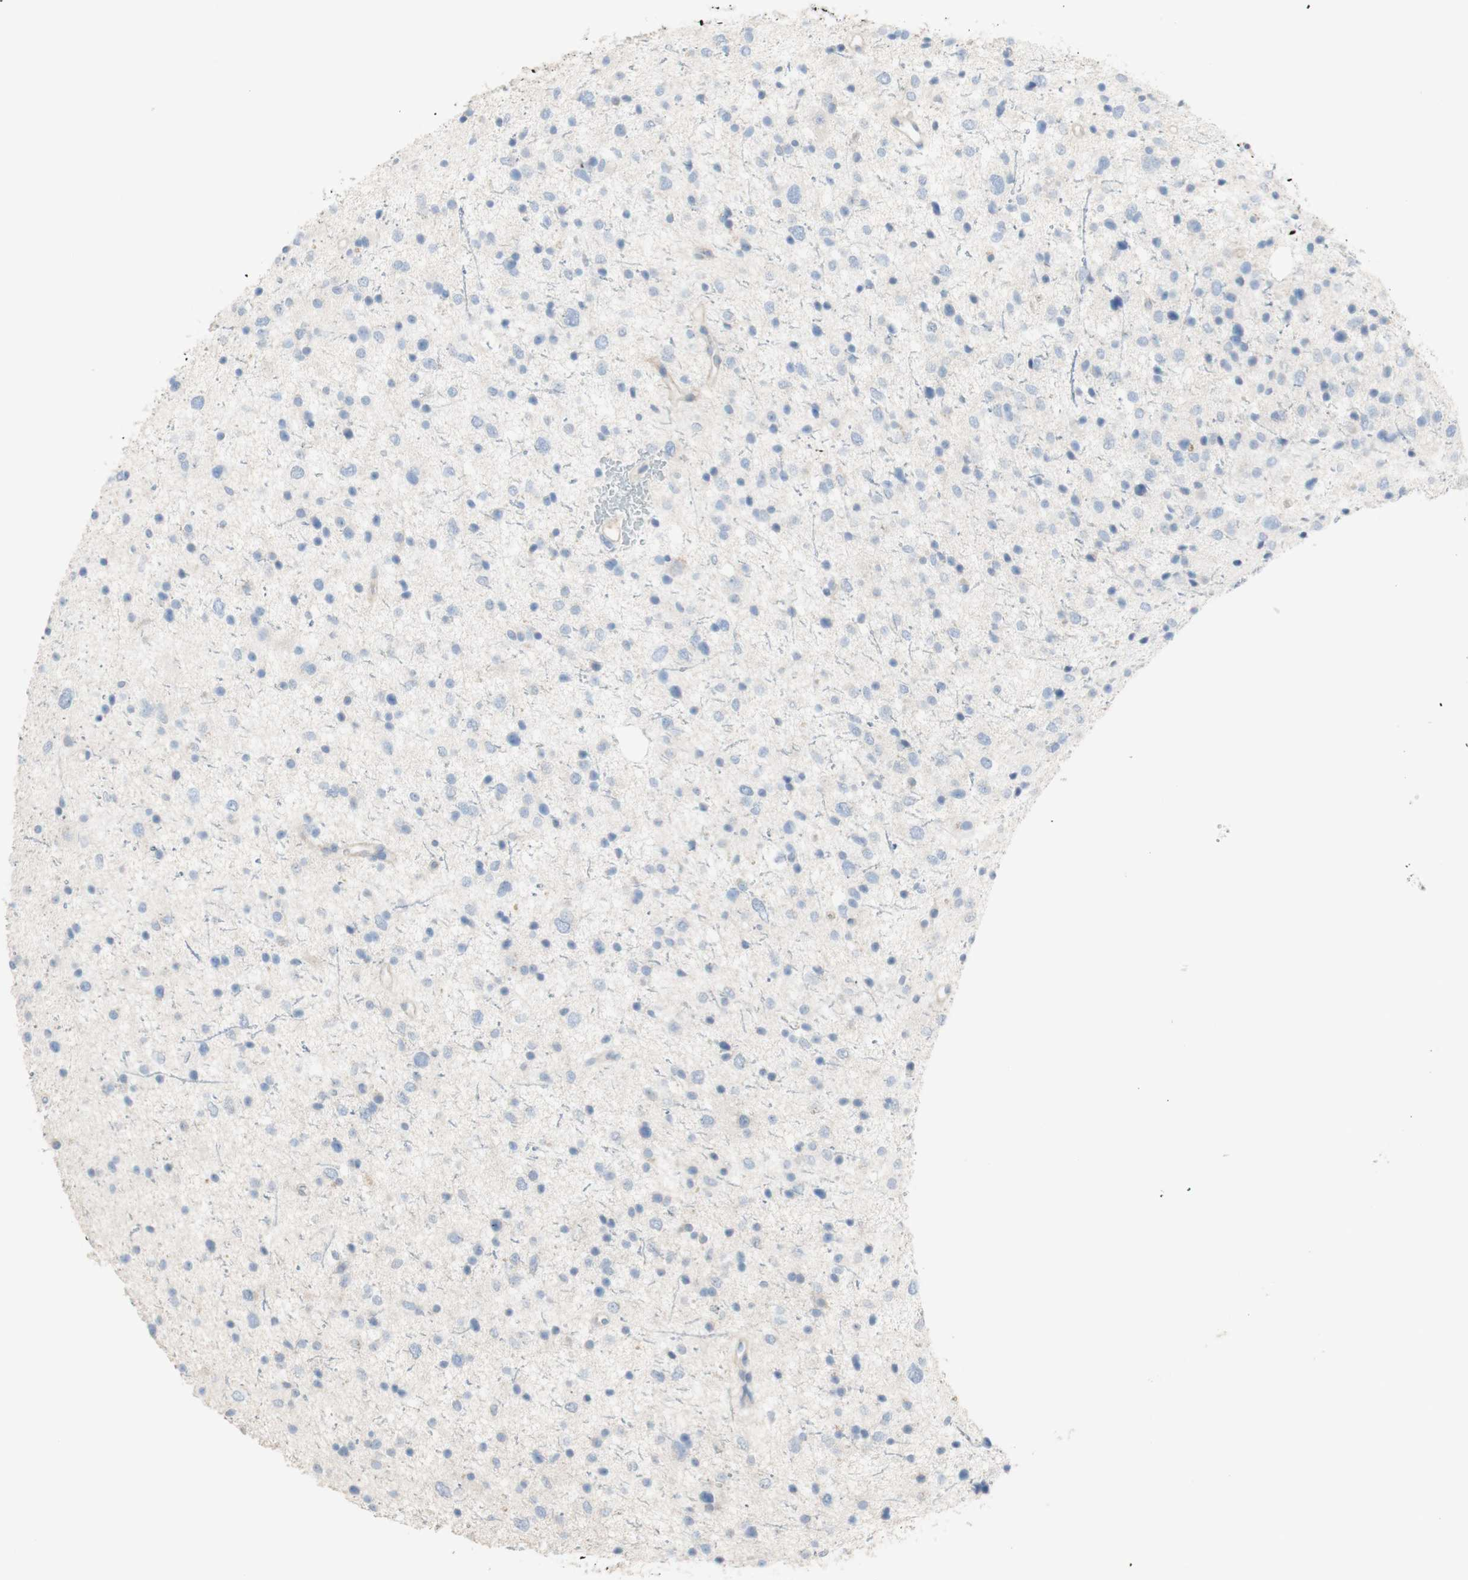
{"staining": {"intensity": "negative", "quantity": "none", "location": "none"}, "tissue": "glioma", "cell_type": "Tumor cells", "image_type": "cancer", "snomed": [{"axis": "morphology", "description": "Glioma, malignant, Low grade"}, {"axis": "topography", "description": "Brain"}], "caption": "Immunohistochemistry of human malignant low-grade glioma exhibits no staining in tumor cells.", "gene": "MANEA", "patient": {"sex": "female", "age": 37}}